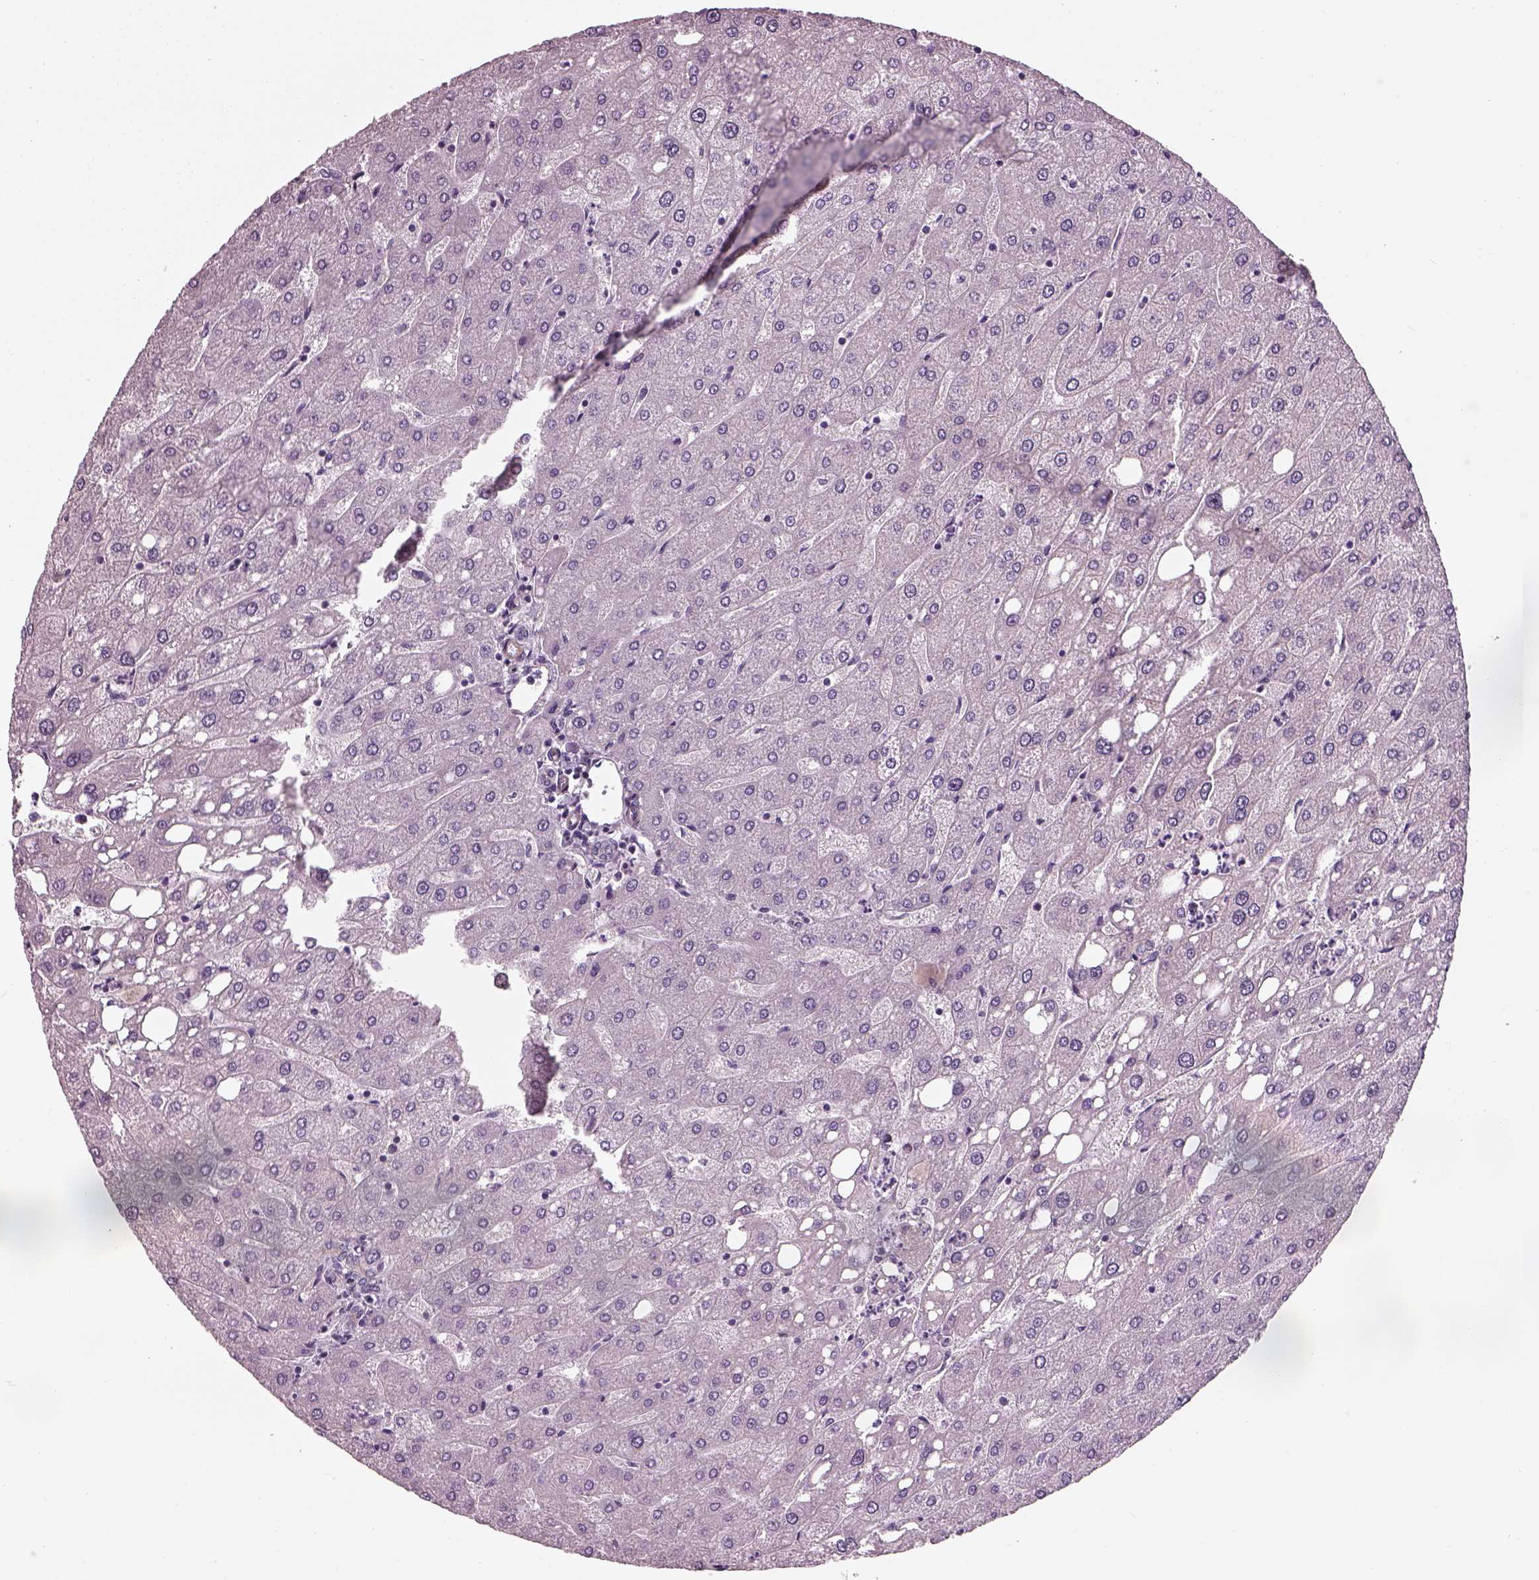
{"staining": {"intensity": "negative", "quantity": "none", "location": "none"}, "tissue": "liver", "cell_type": "Cholangiocytes", "image_type": "normal", "snomed": [{"axis": "morphology", "description": "Normal tissue, NOS"}, {"axis": "topography", "description": "Liver"}], "caption": "DAB immunohistochemical staining of normal liver demonstrates no significant staining in cholangiocytes.", "gene": "BFSP1", "patient": {"sex": "male", "age": 67}}